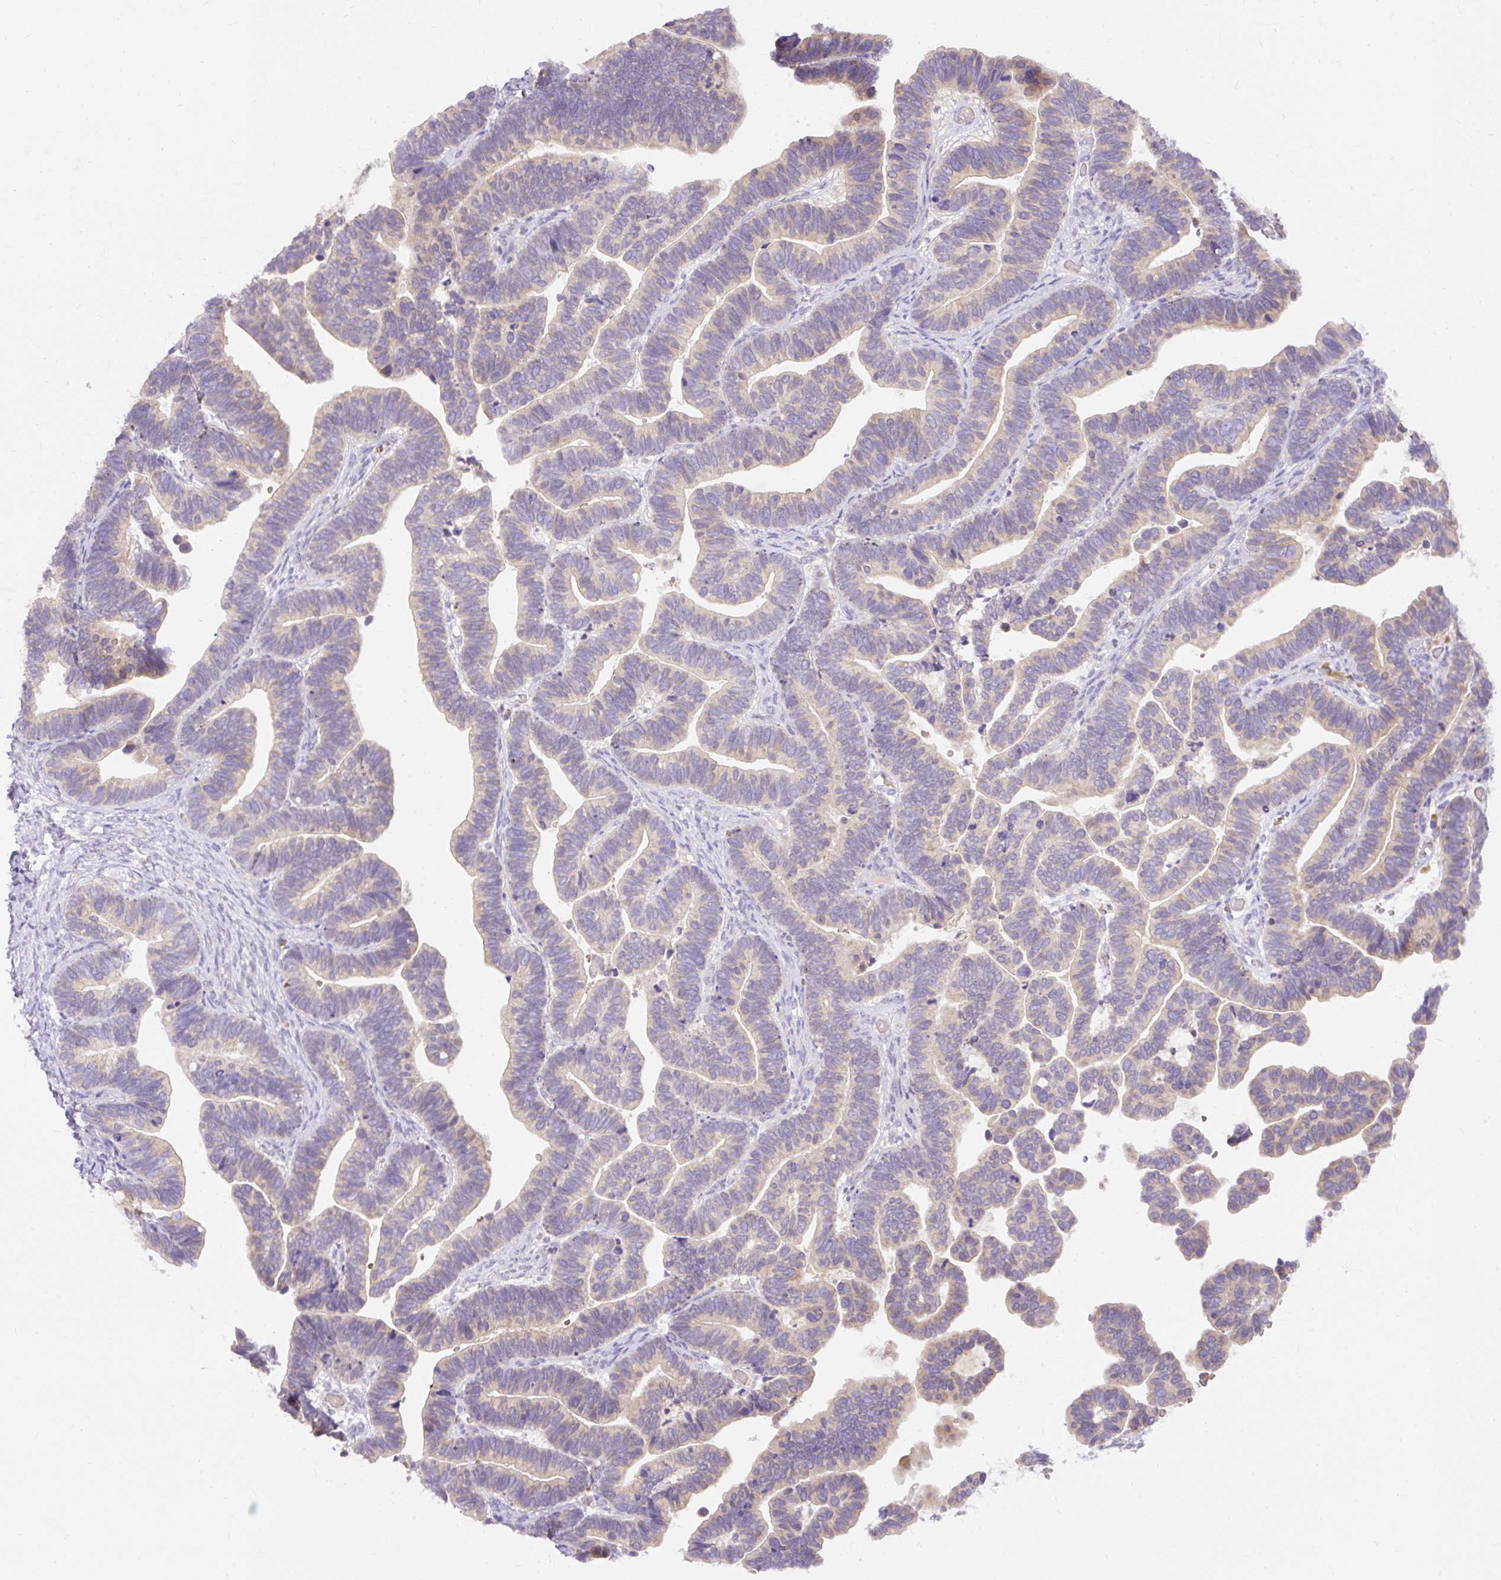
{"staining": {"intensity": "negative", "quantity": "none", "location": "none"}, "tissue": "ovarian cancer", "cell_type": "Tumor cells", "image_type": "cancer", "snomed": [{"axis": "morphology", "description": "Cystadenocarcinoma, serous, NOS"}, {"axis": "topography", "description": "Ovary"}], "caption": "DAB (3,3'-diaminobenzidine) immunohistochemical staining of serous cystadenocarcinoma (ovarian) reveals no significant staining in tumor cells.", "gene": "SEC63", "patient": {"sex": "female", "age": 56}}